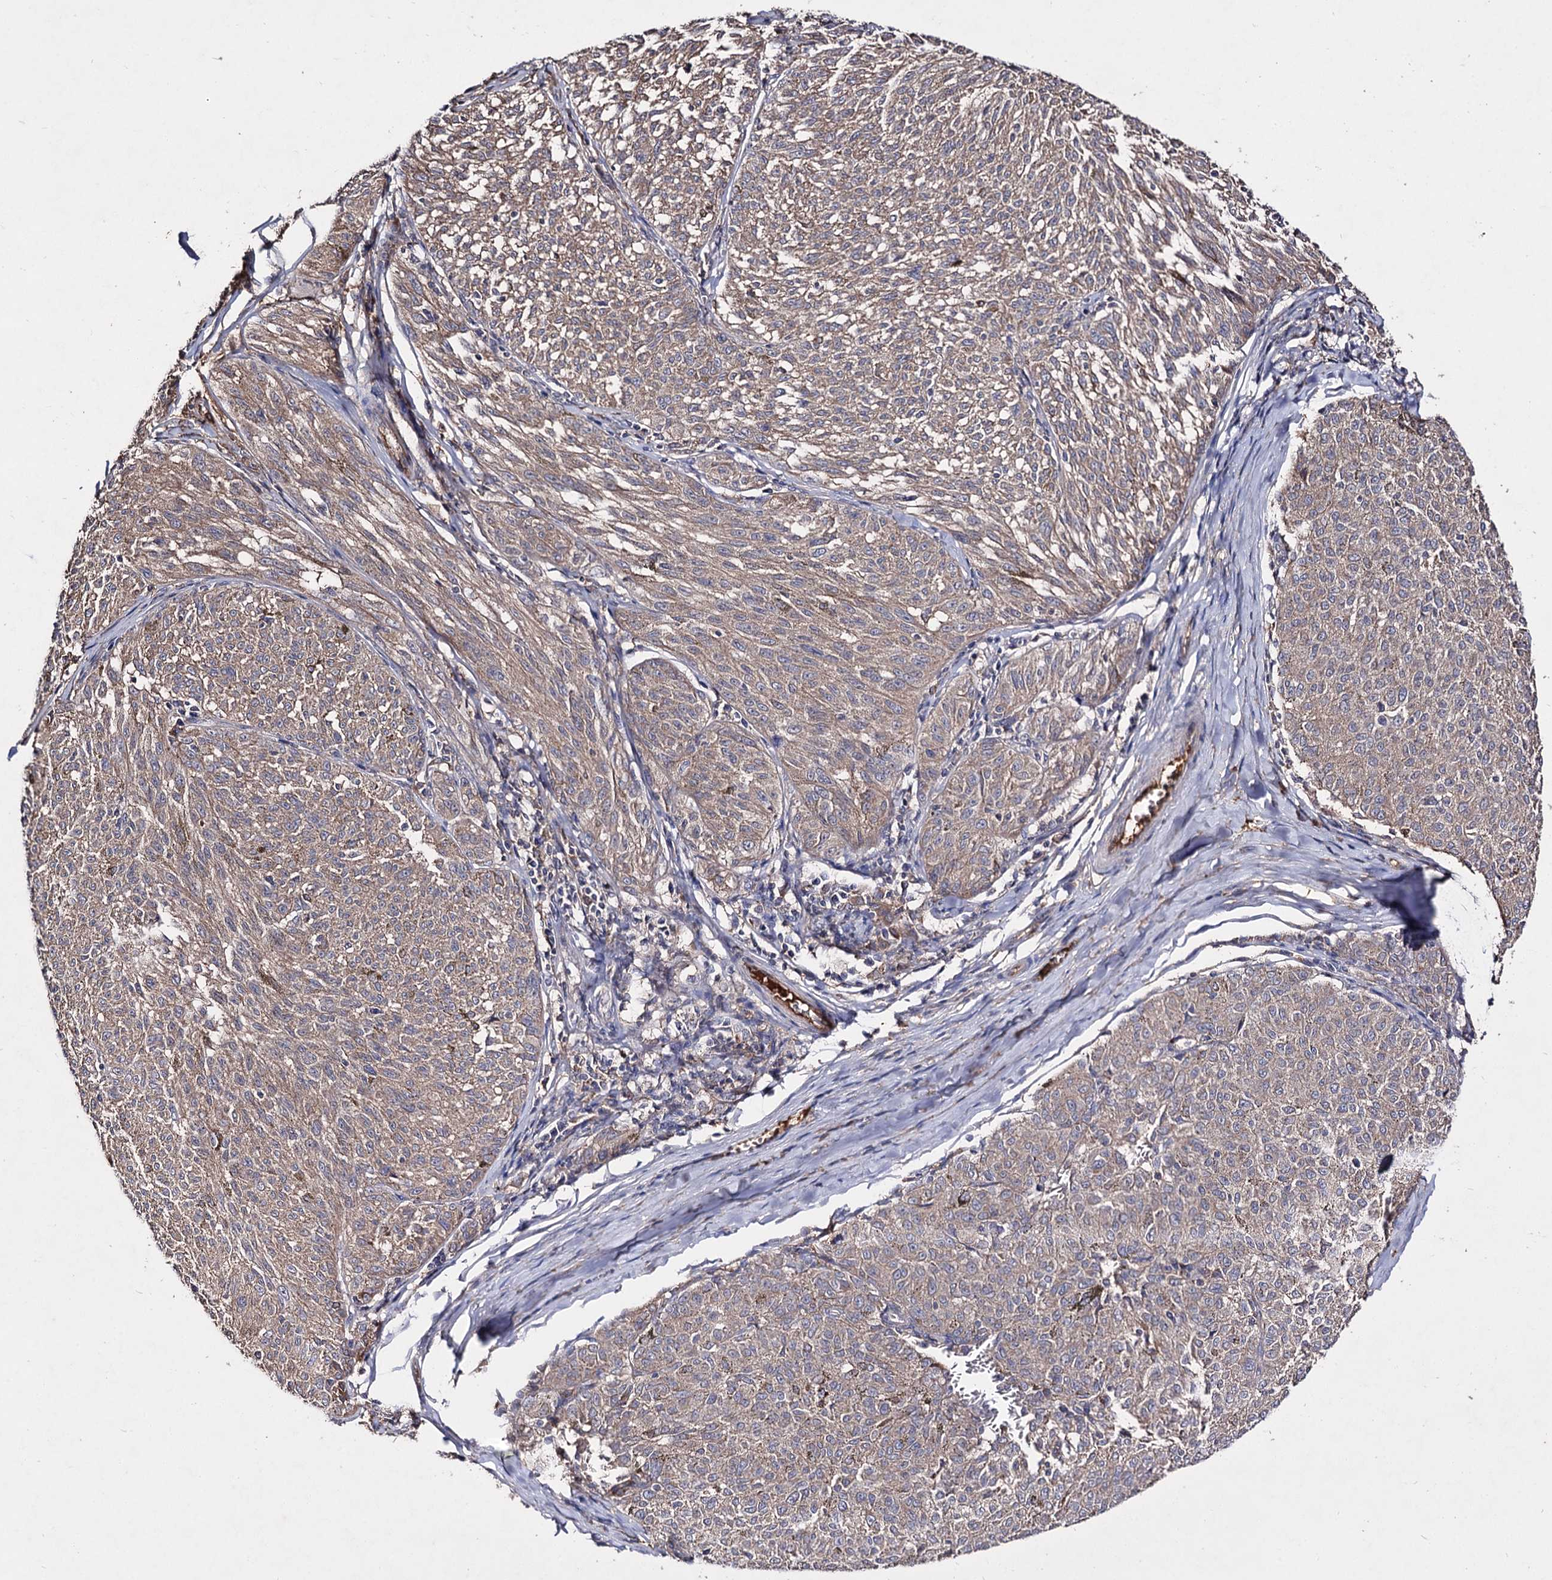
{"staining": {"intensity": "weak", "quantity": ">75%", "location": "cytoplasmic/membranous"}, "tissue": "melanoma", "cell_type": "Tumor cells", "image_type": "cancer", "snomed": [{"axis": "morphology", "description": "Malignant melanoma, NOS"}, {"axis": "topography", "description": "Skin"}], "caption": "Melanoma stained with DAB IHC demonstrates low levels of weak cytoplasmic/membranous staining in approximately >75% of tumor cells.", "gene": "ARFIP2", "patient": {"sex": "female", "age": 72}}